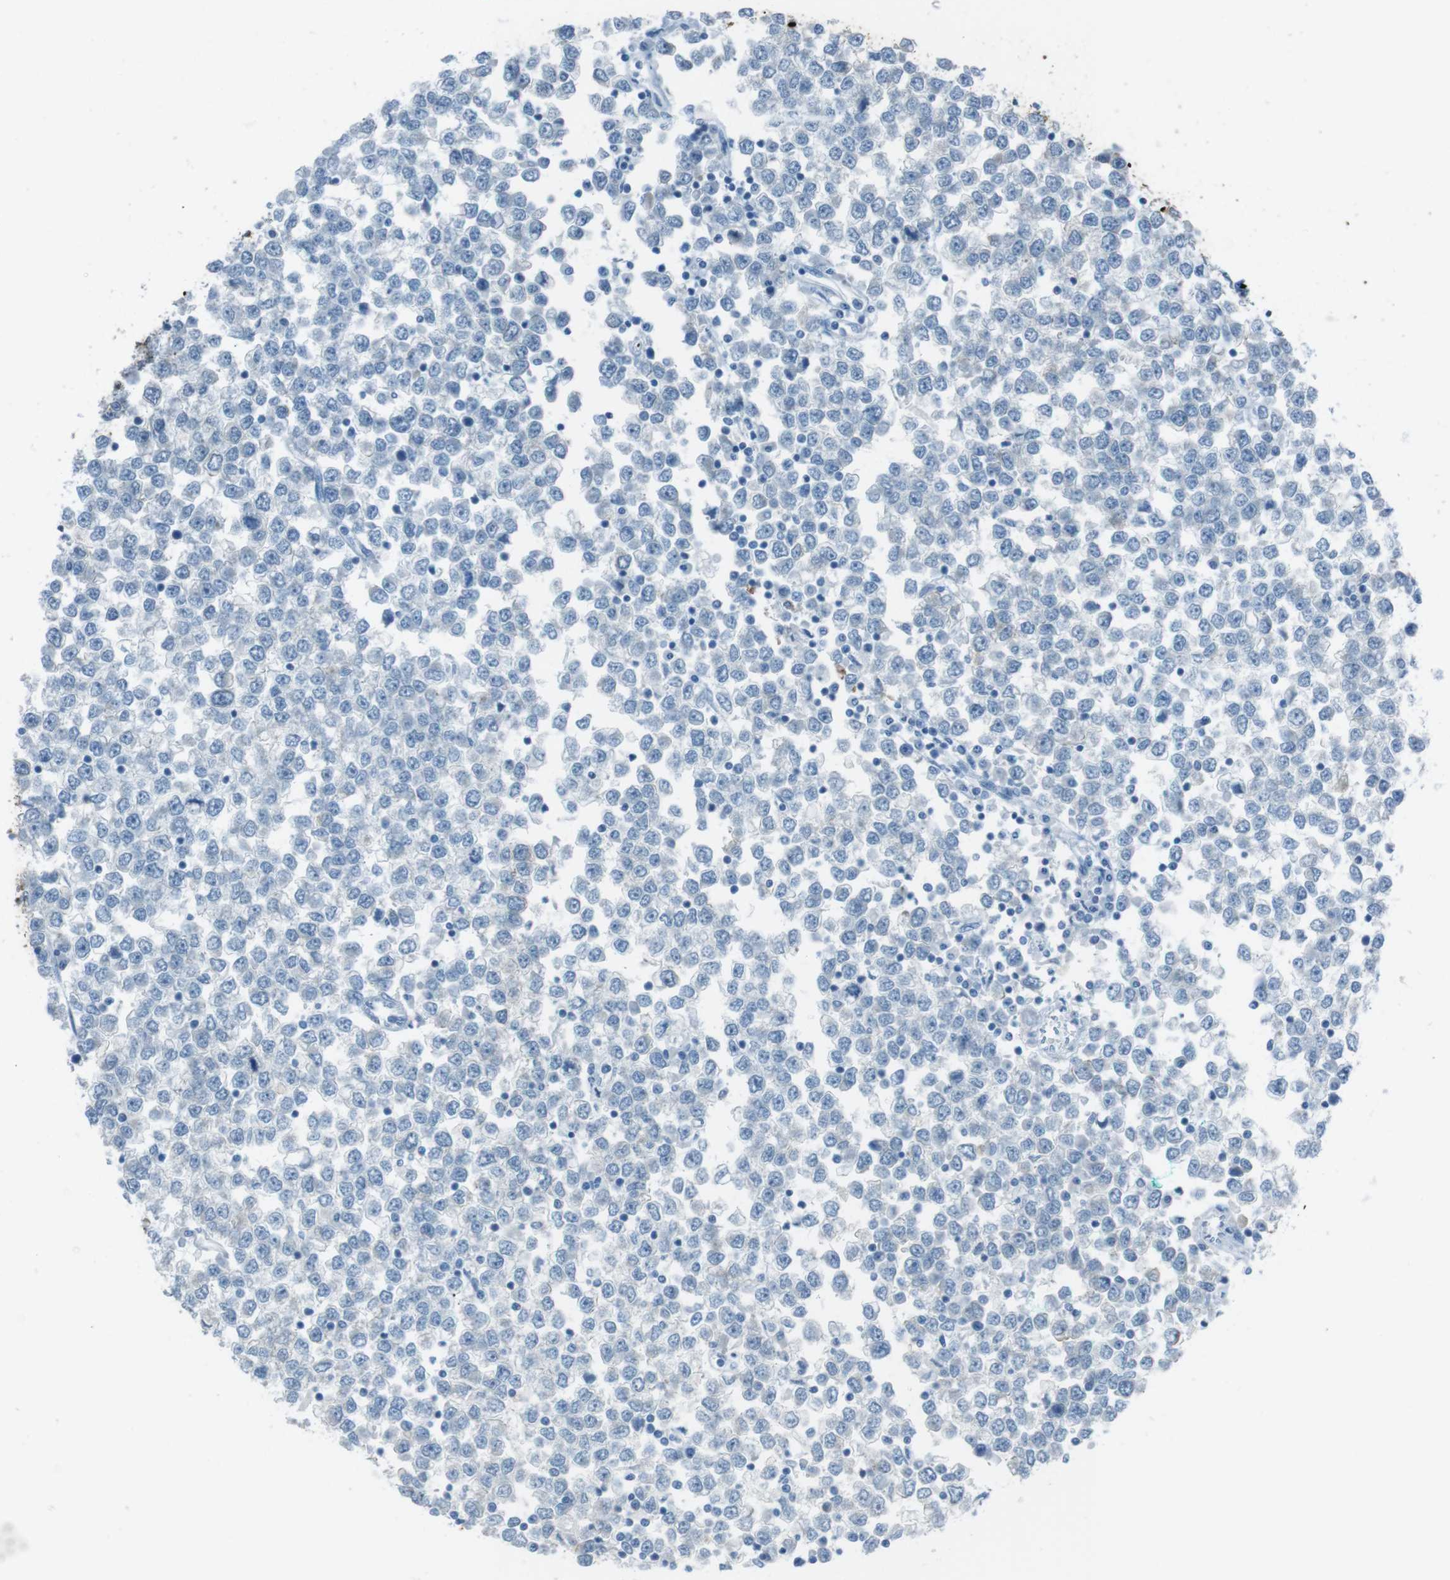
{"staining": {"intensity": "negative", "quantity": "none", "location": "none"}, "tissue": "testis cancer", "cell_type": "Tumor cells", "image_type": "cancer", "snomed": [{"axis": "morphology", "description": "Seminoma, NOS"}, {"axis": "topography", "description": "Testis"}], "caption": "The histopathology image shows no staining of tumor cells in testis seminoma.", "gene": "TUBB2A", "patient": {"sex": "male", "age": 65}}